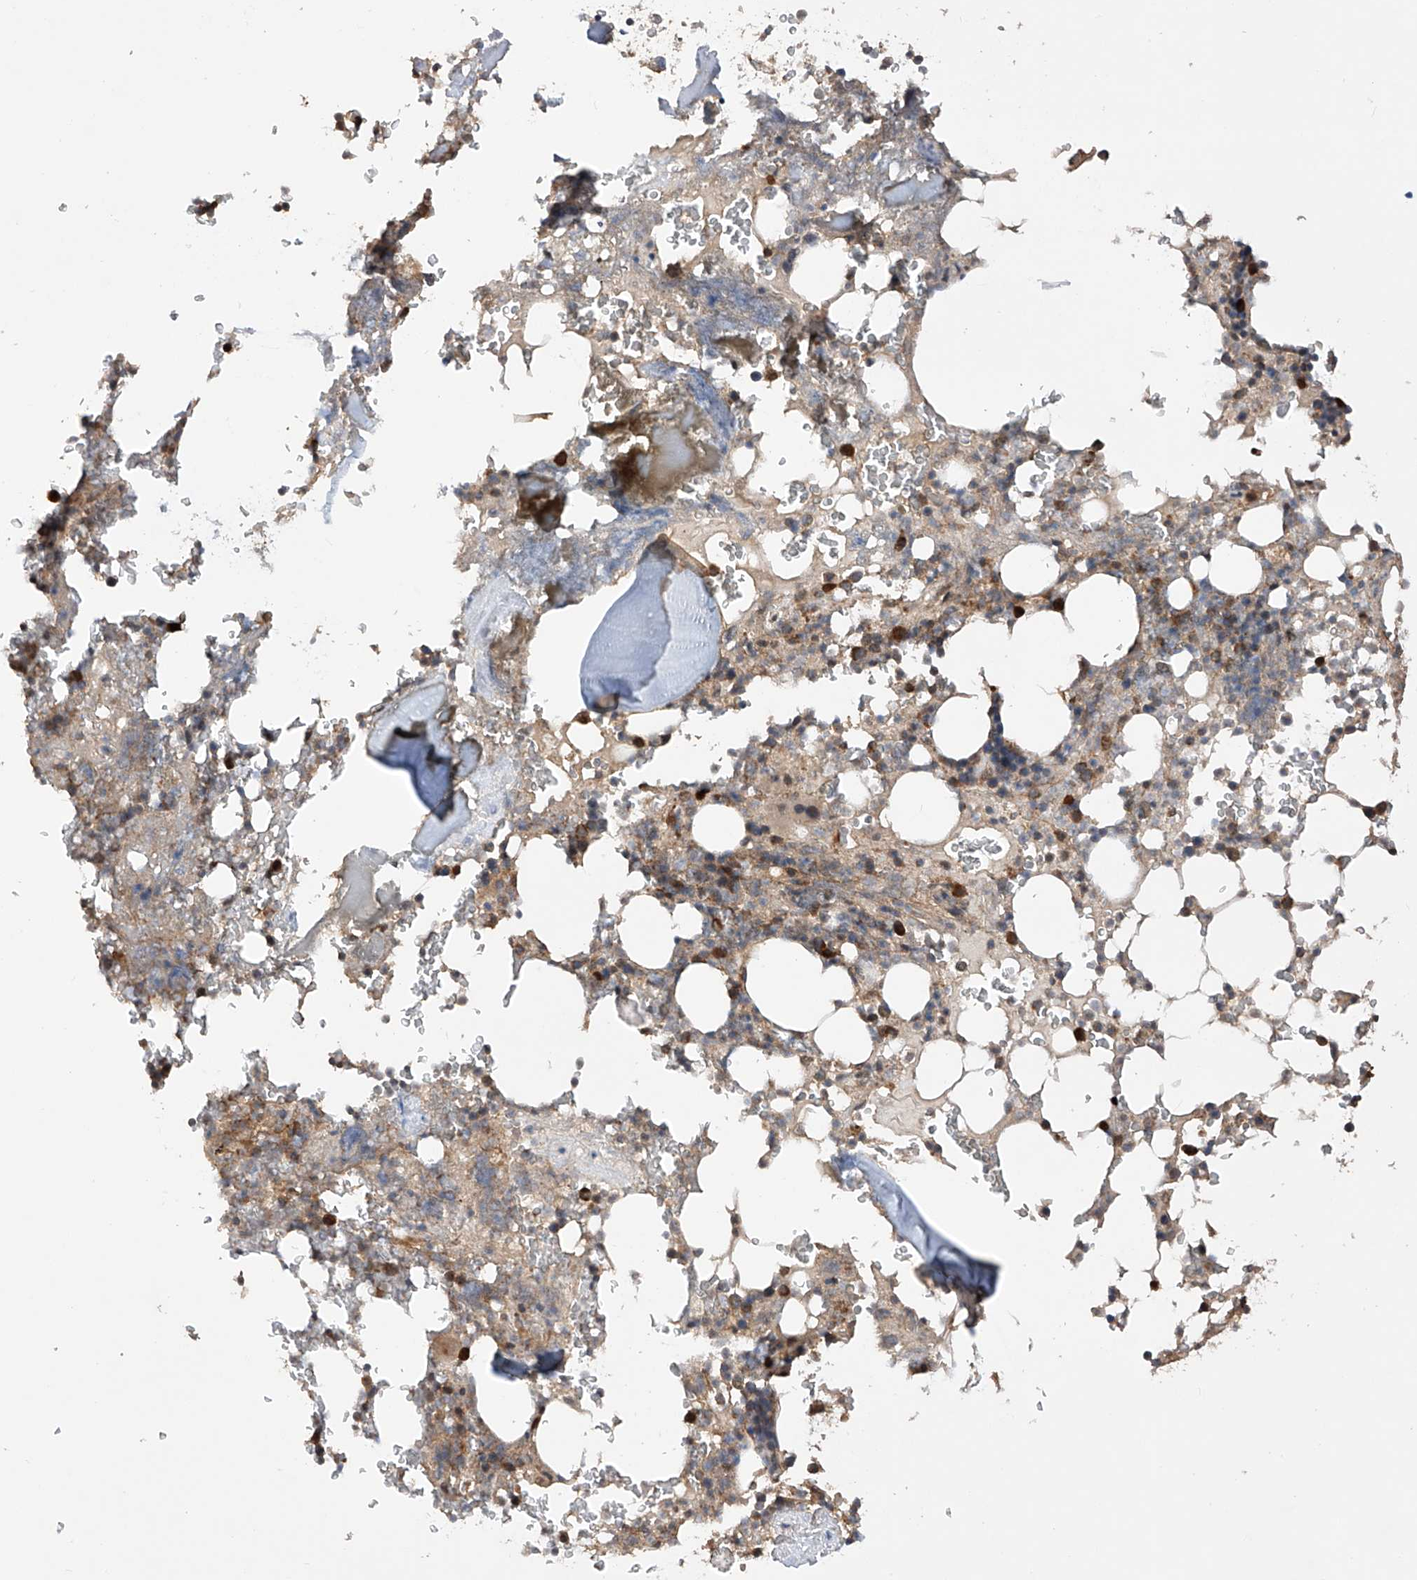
{"staining": {"intensity": "moderate", "quantity": "<25%", "location": "cytoplasmic/membranous"}, "tissue": "bone marrow", "cell_type": "Hematopoietic cells", "image_type": "normal", "snomed": [{"axis": "morphology", "description": "Normal tissue, NOS"}, {"axis": "topography", "description": "Bone marrow"}], "caption": "Immunohistochemistry image of unremarkable bone marrow: bone marrow stained using immunohistochemistry displays low levels of moderate protein expression localized specifically in the cytoplasmic/membranous of hematopoietic cells, appearing as a cytoplasmic/membranous brown color.", "gene": "SDHAF4", "patient": {"sex": "male", "age": 58}}